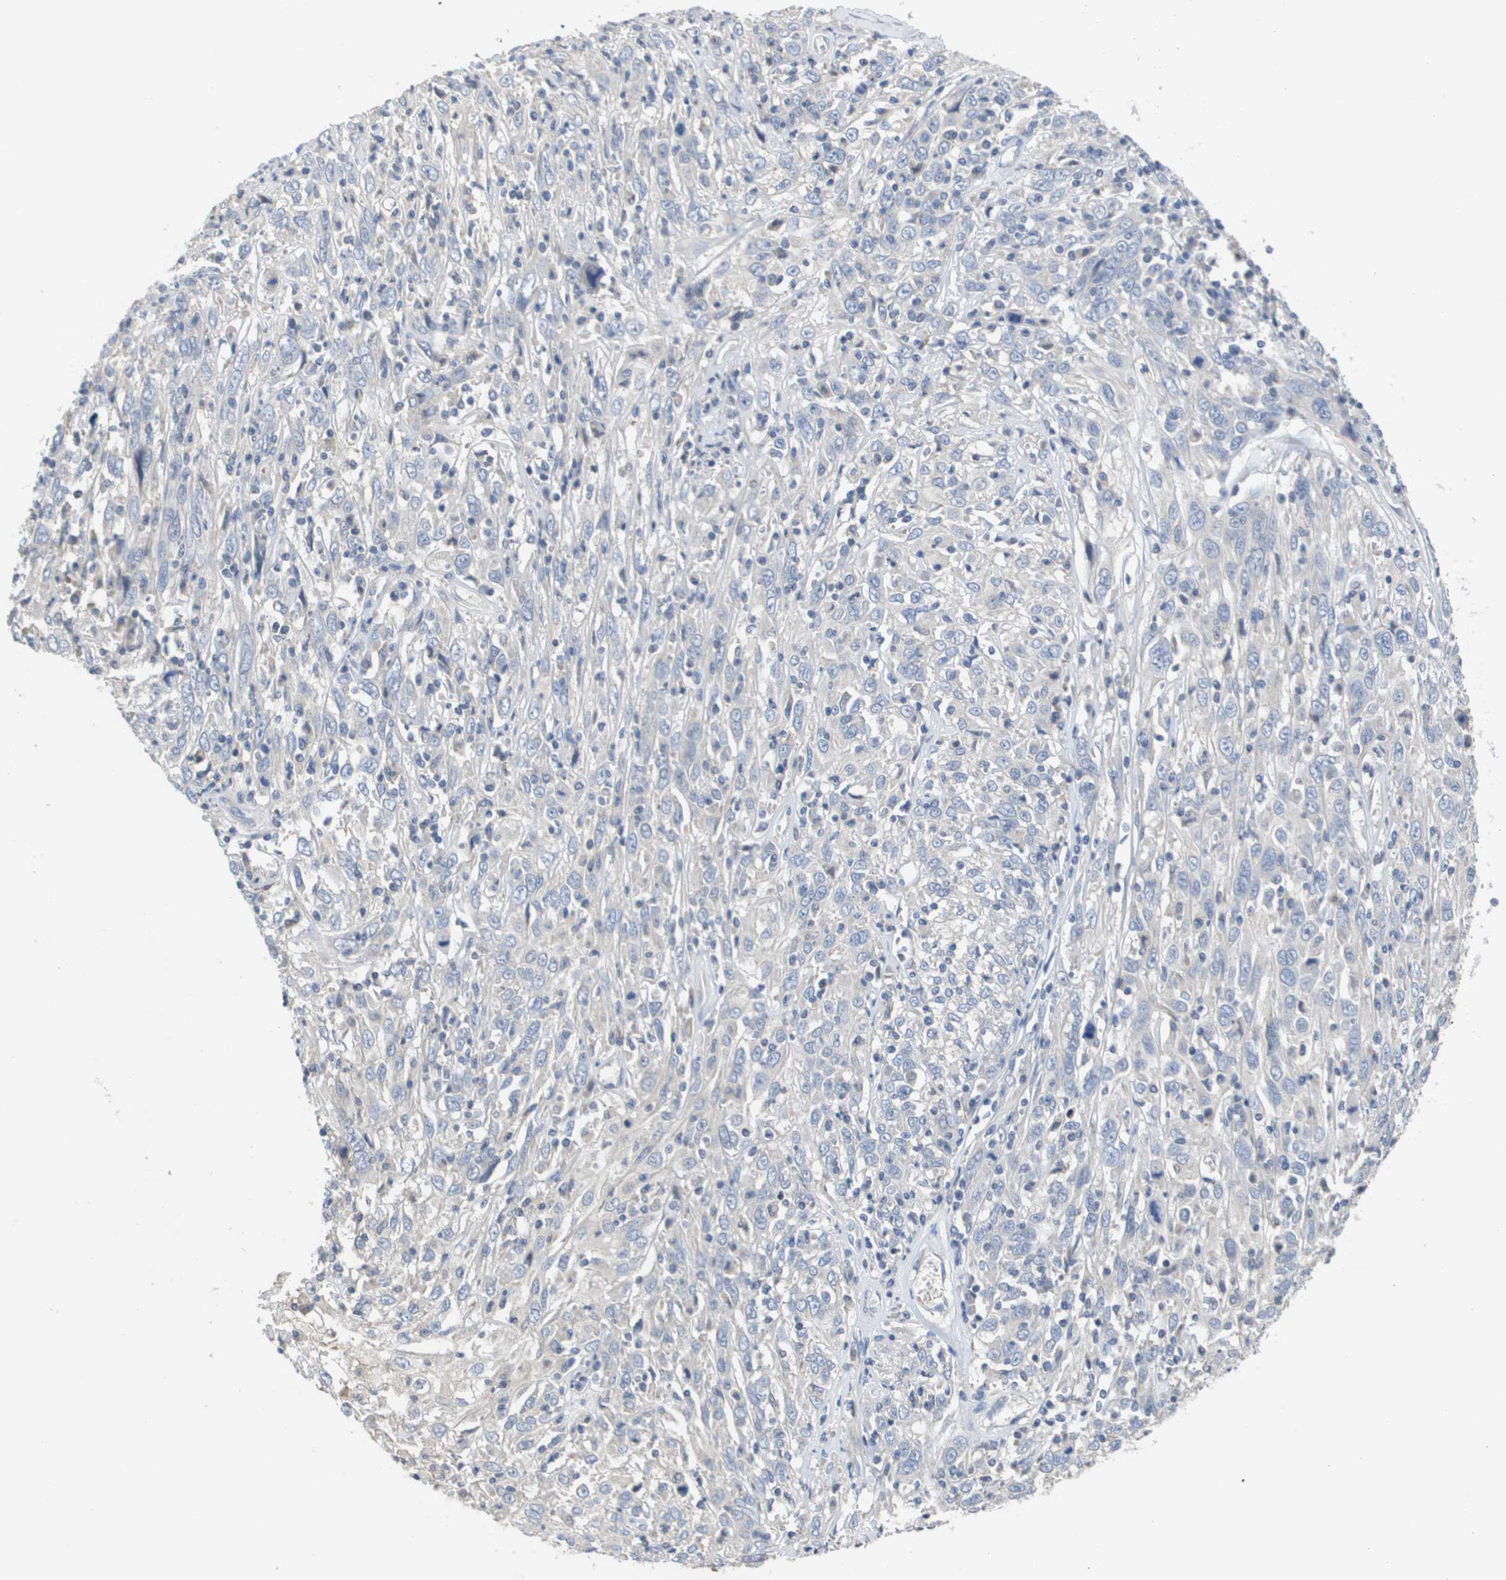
{"staining": {"intensity": "weak", "quantity": "<25%", "location": "cytoplasmic/membranous"}, "tissue": "cervical cancer", "cell_type": "Tumor cells", "image_type": "cancer", "snomed": [{"axis": "morphology", "description": "Squamous cell carcinoma, NOS"}, {"axis": "topography", "description": "Cervix"}], "caption": "Tumor cells are negative for brown protein staining in cervical squamous cell carcinoma.", "gene": "CAPN11", "patient": {"sex": "female", "age": 46}}